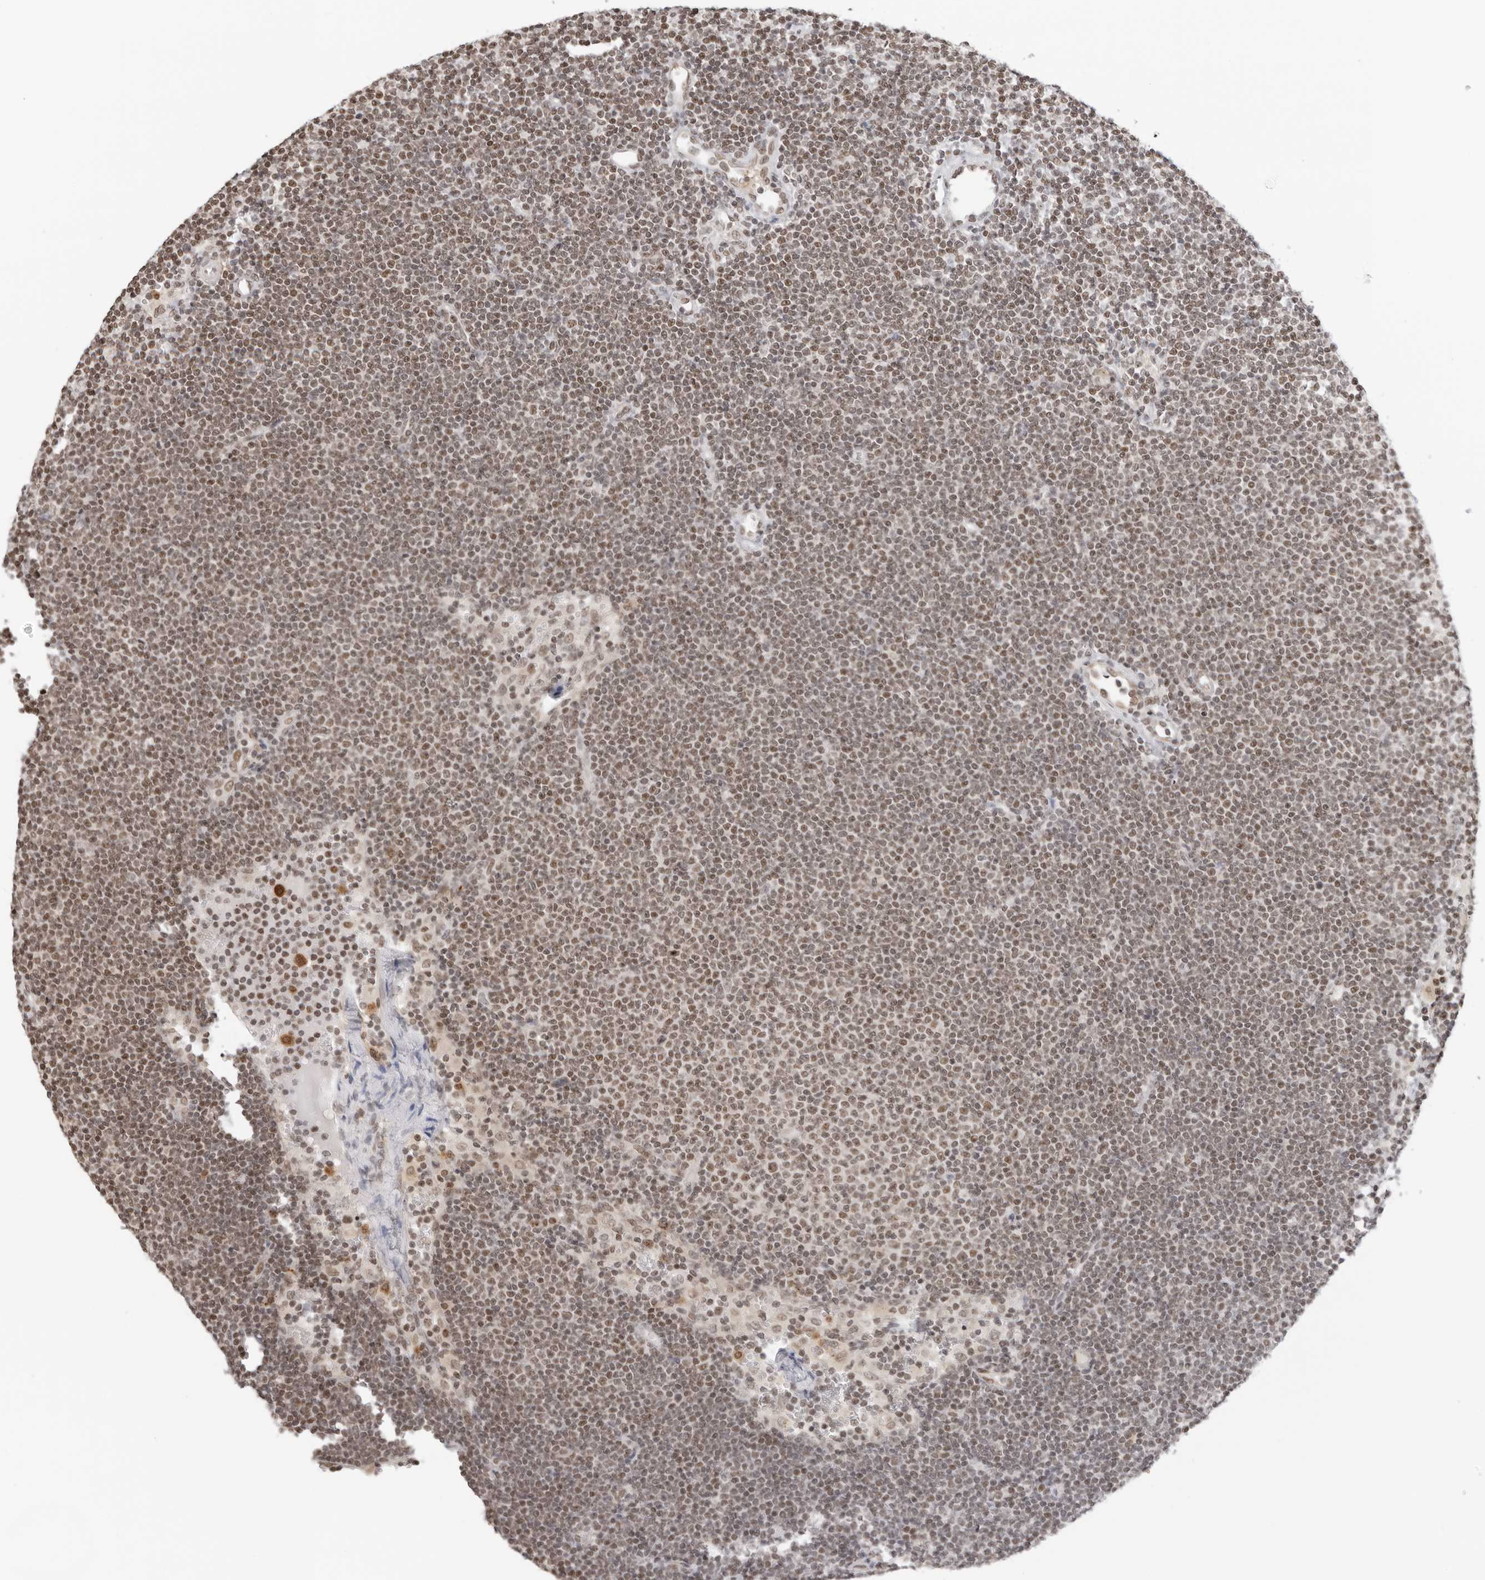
{"staining": {"intensity": "moderate", "quantity": ">75%", "location": "nuclear"}, "tissue": "lymphoma", "cell_type": "Tumor cells", "image_type": "cancer", "snomed": [{"axis": "morphology", "description": "Malignant lymphoma, non-Hodgkin's type, Low grade"}, {"axis": "topography", "description": "Lymph node"}], "caption": "IHC histopathology image of low-grade malignant lymphoma, non-Hodgkin's type stained for a protein (brown), which exhibits medium levels of moderate nuclear staining in approximately >75% of tumor cells.", "gene": "MSH6", "patient": {"sex": "female", "age": 53}}